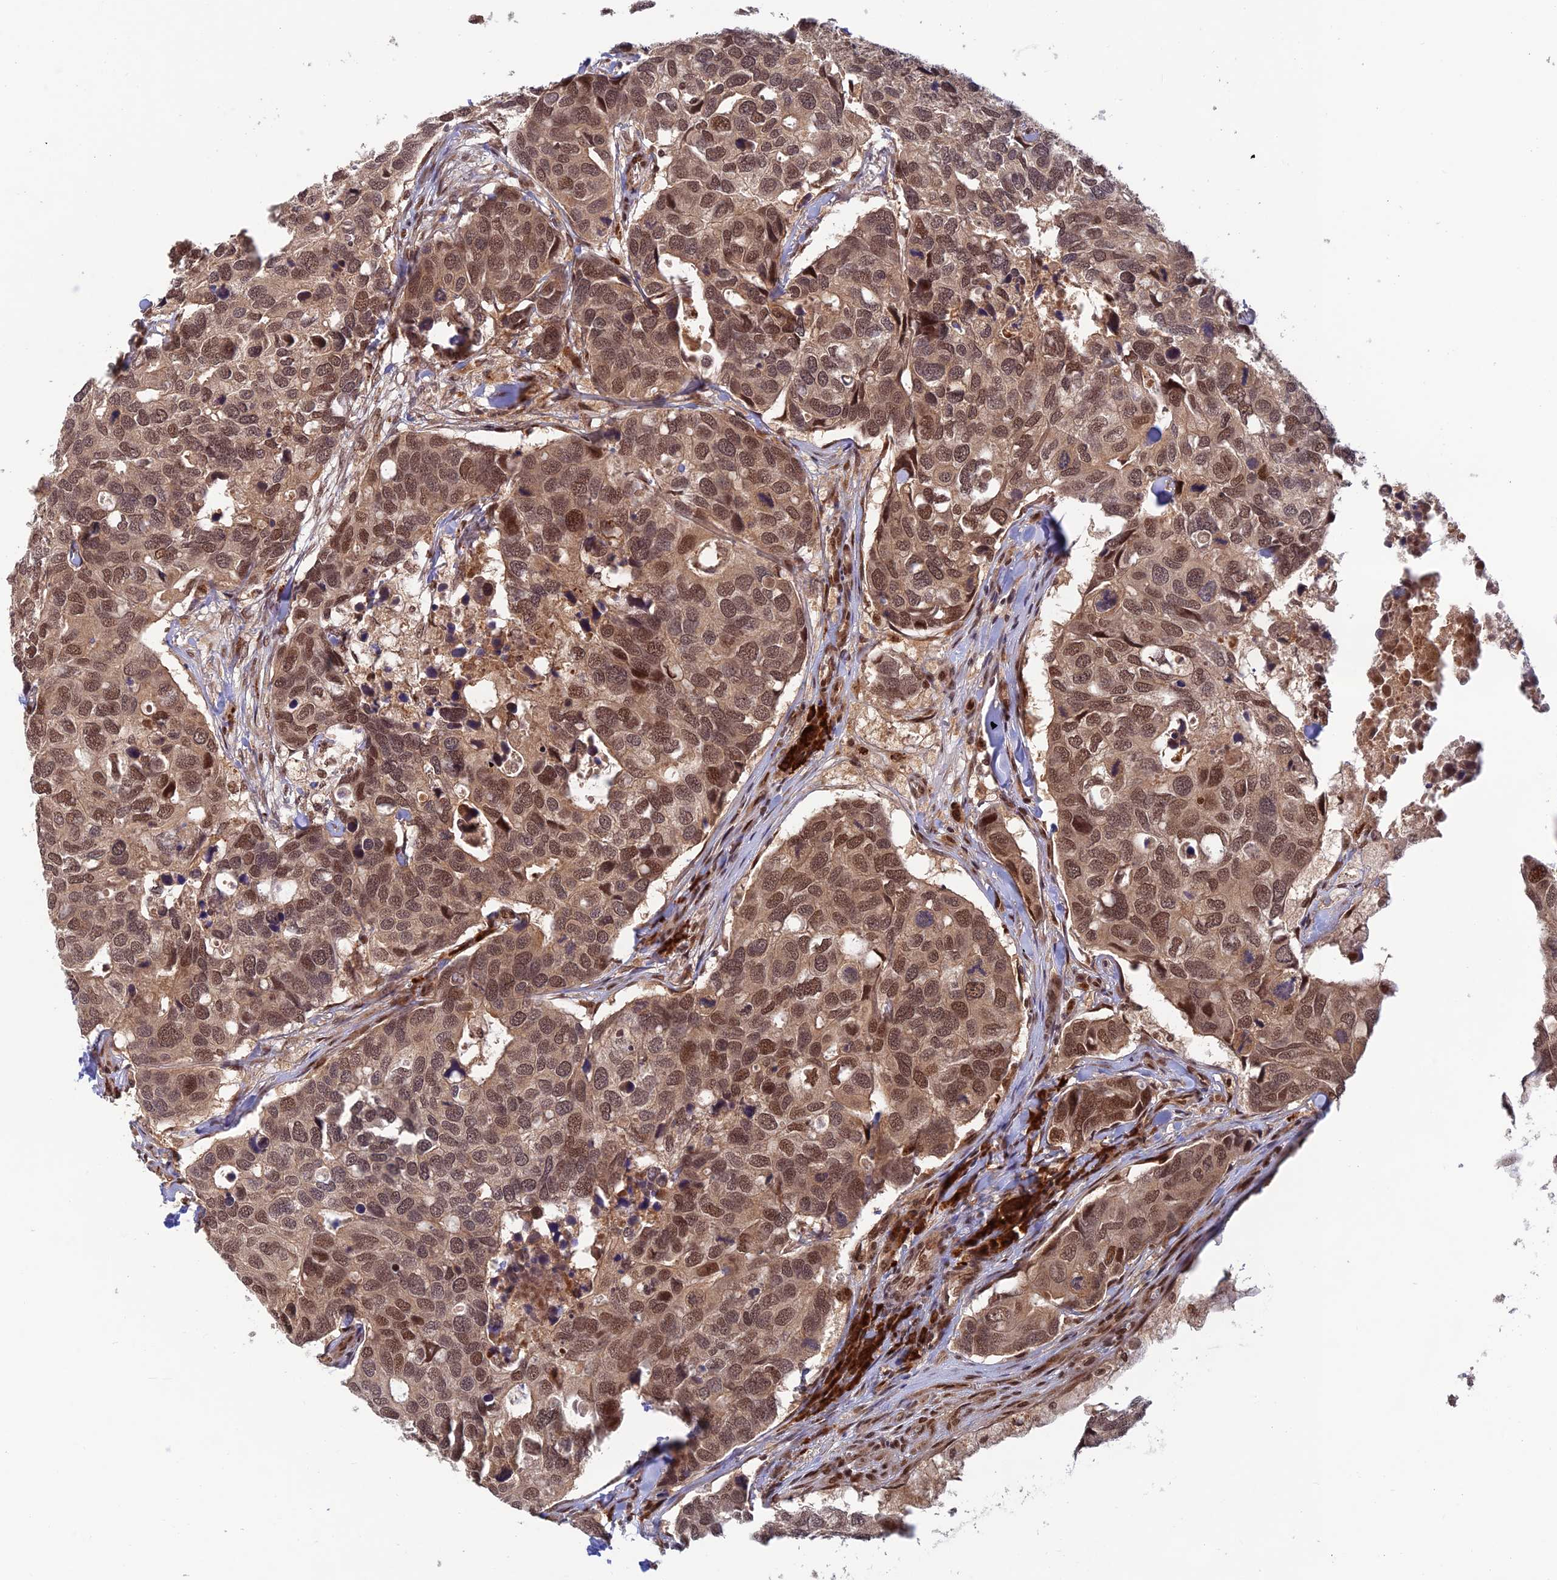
{"staining": {"intensity": "moderate", "quantity": ">75%", "location": "nuclear"}, "tissue": "breast cancer", "cell_type": "Tumor cells", "image_type": "cancer", "snomed": [{"axis": "morphology", "description": "Duct carcinoma"}, {"axis": "topography", "description": "Breast"}], "caption": "A brown stain labels moderate nuclear staining of a protein in invasive ductal carcinoma (breast) tumor cells. (IHC, brightfield microscopy, high magnification).", "gene": "ZNF565", "patient": {"sex": "female", "age": 83}}